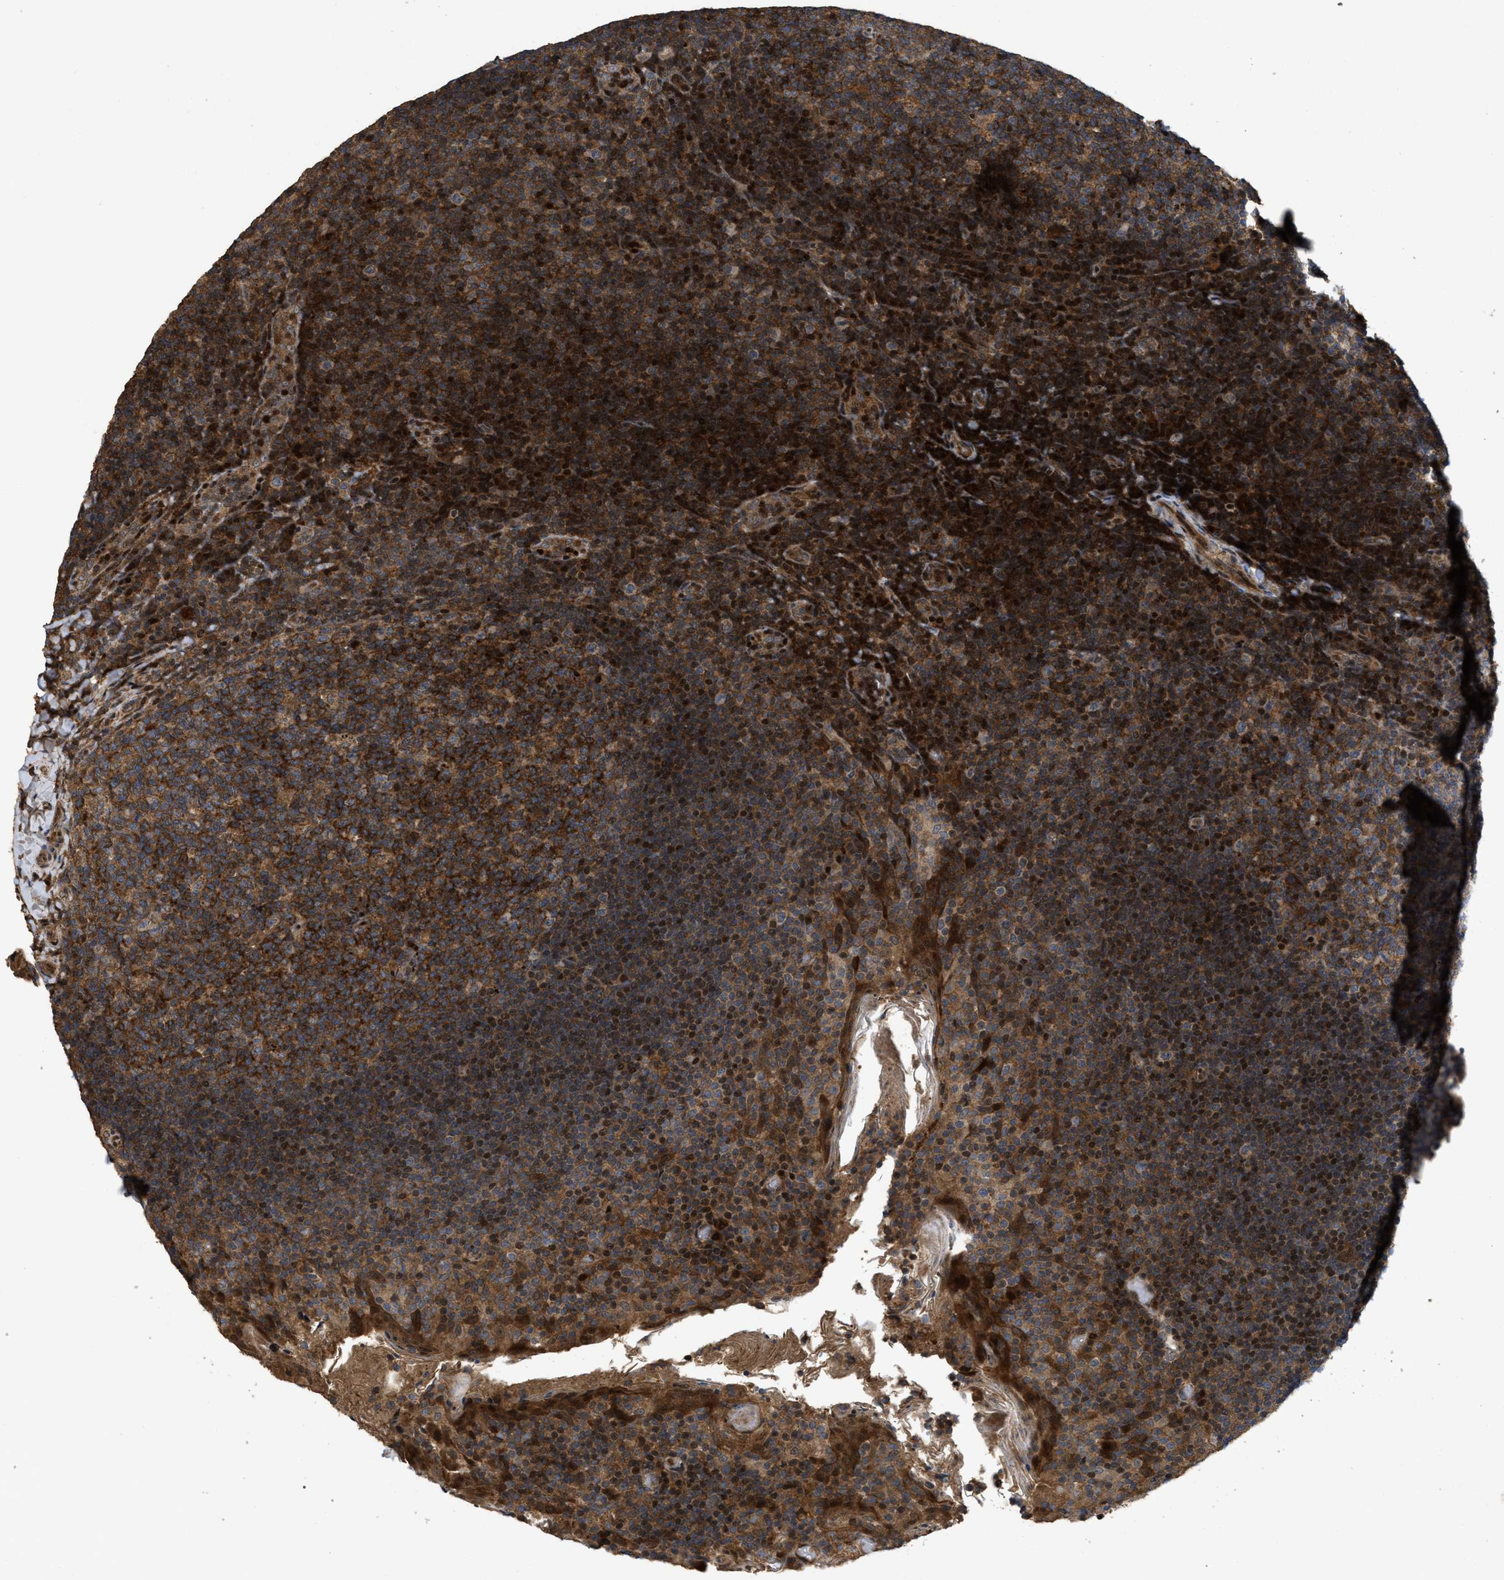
{"staining": {"intensity": "strong", "quantity": ">75%", "location": "cytoplasmic/membranous"}, "tissue": "tonsil", "cell_type": "Germinal center cells", "image_type": "normal", "snomed": [{"axis": "morphology", "description": "Normal tissue, NOS"}, {"axis": "topography", "description": "Tonsil"}], "caption": "The photomicrograph exhibits immunohistochemical staining of unremarkable tonsil. There is strong cytoplasmic/membranous expression is appreciated in about >75% of germinal center cells. Ihc stains the protein in brown and the nuclei are stained blue.", "gene": "CBR3", "patient": {"sex": "male", "age": 17}}